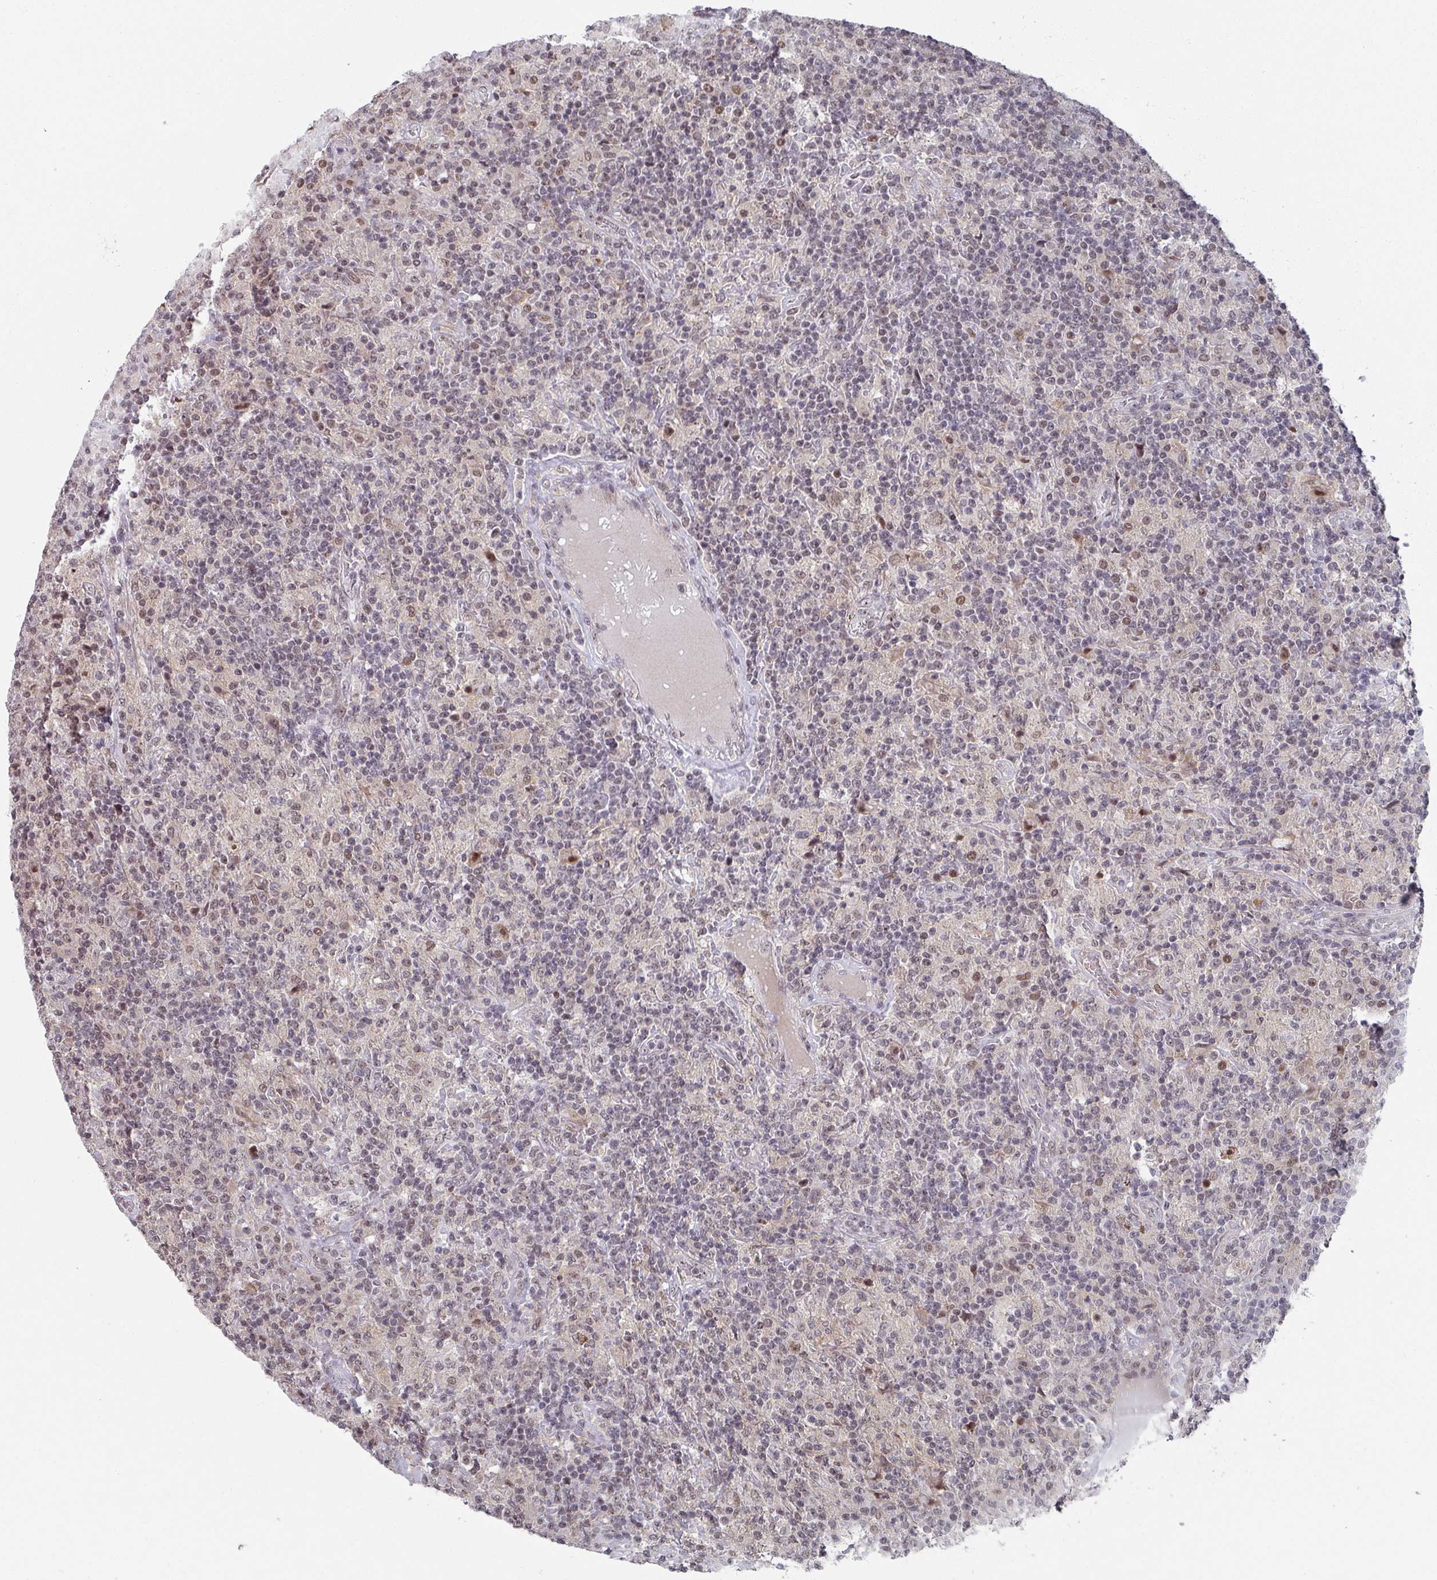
{"staining": {"intensity": "weak", "quantity": "25%-75%", "location": "nuclear"}, "tissue": "lymphoma", "cell_type": "Tumor cells", "image_type": "cancer", "snomed": [{"axis": "morphology", "description": "Hodgkin's disease, NOS"}, {"axis": "topography", "description": "Lymph node"}], "caption": "Immunohistochemistry (IHC) histopathology image of neoplastic tissue: human lymphoma stained using immunohistochemistry demonstrates low levels of weak protein expression localized specifically in the nuclear of tumor cells, appearing as a nuclear brown color.", "gene": "ZNF654", "patient": {"sex": "male", "age": 70}}